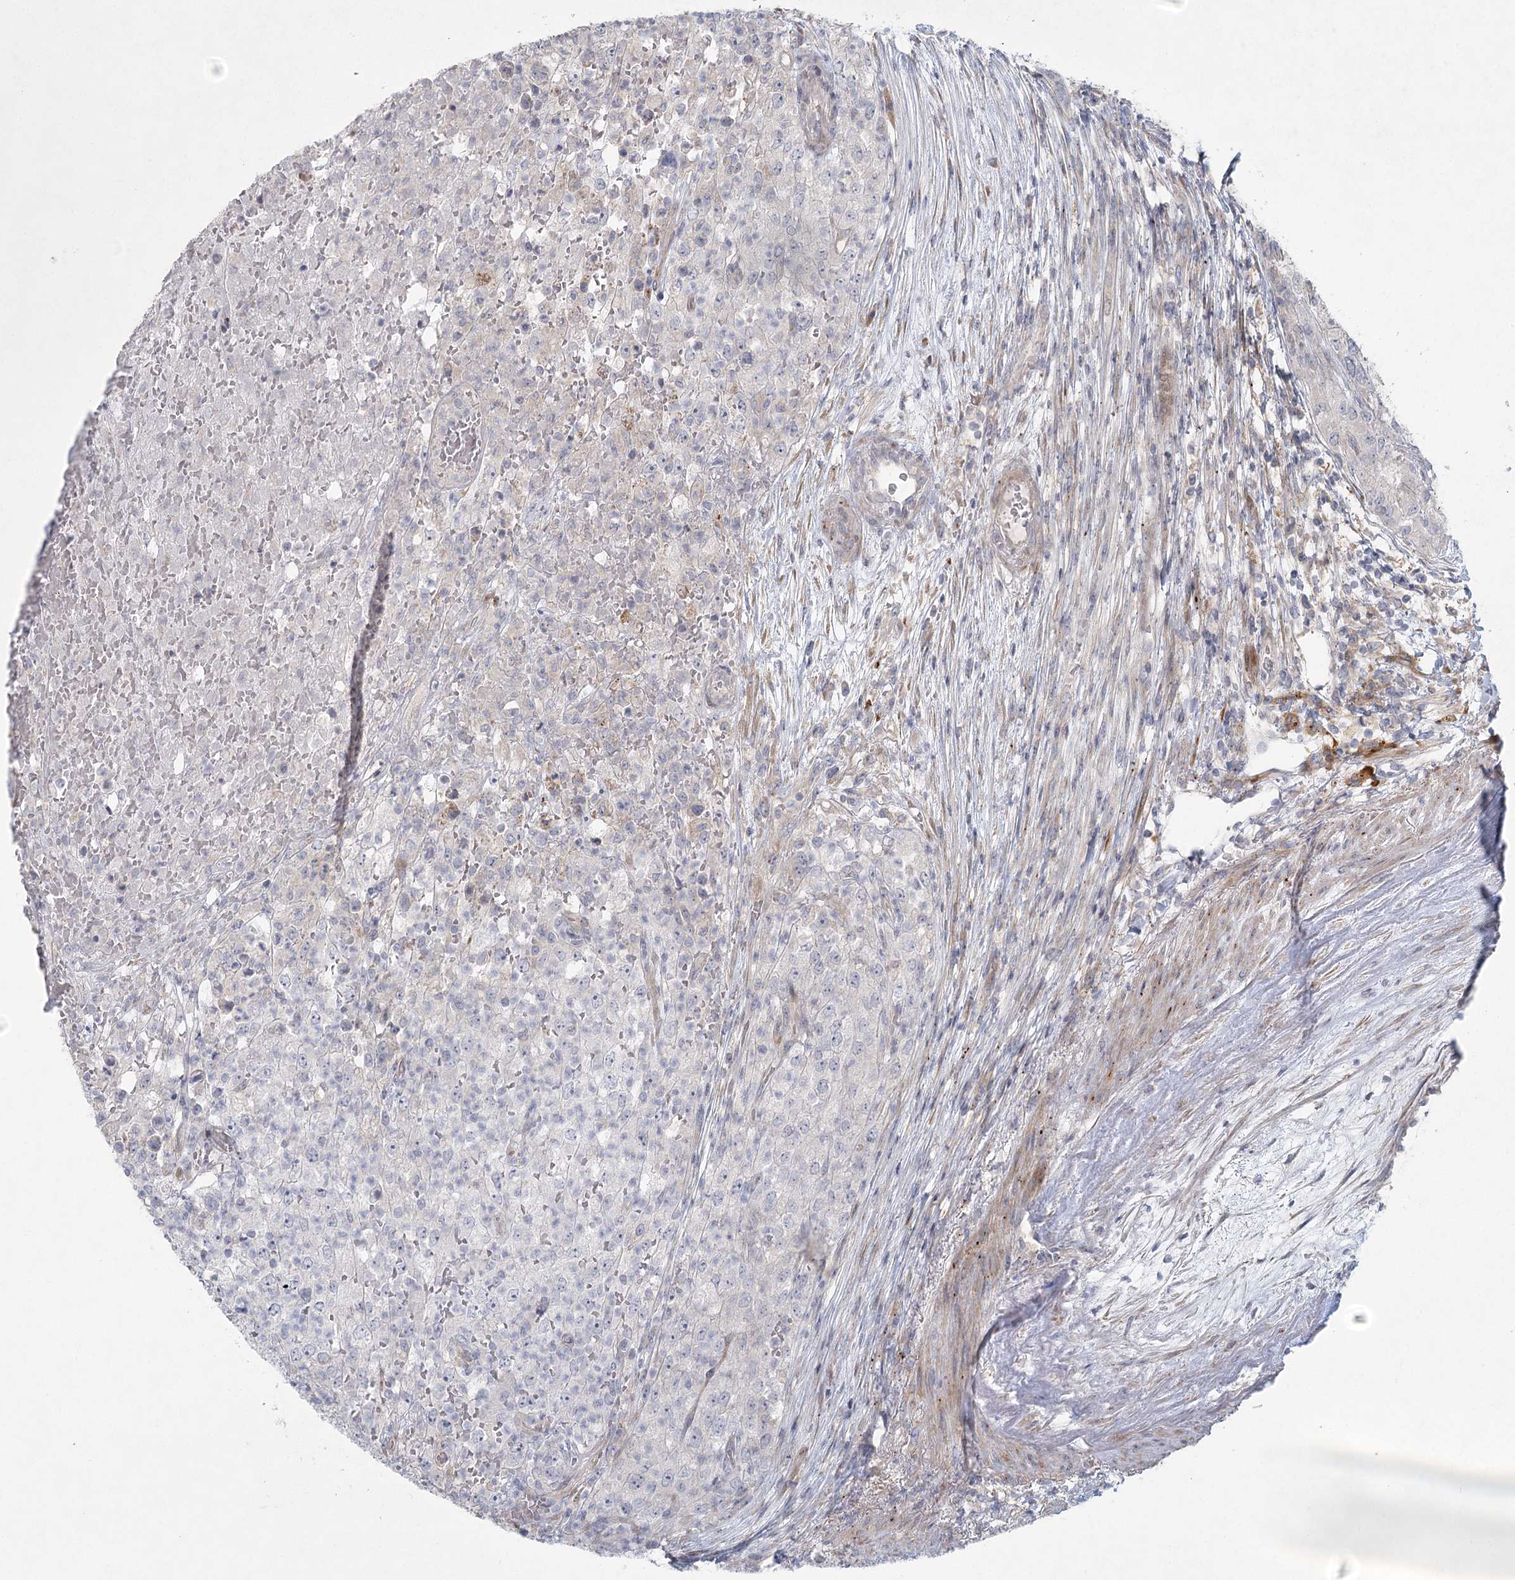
{"staining": {"intensity": "negative", "quantity": "none", "location": "none"}, "tissue": "renal cancer", "cell_type": "Tumor cells", "image_type": "cancer", "snomed": [{"axis": "morphology", "description": "Adenocarcinoma, NOS"}, {"axis": "topography", "description": "Kidney"}], "caption": "The micrograph shows no significant positivity in tumor cells of renal cancer.", "gene": "FAM110C", "patient": {"sex": "female", "age": 54}}